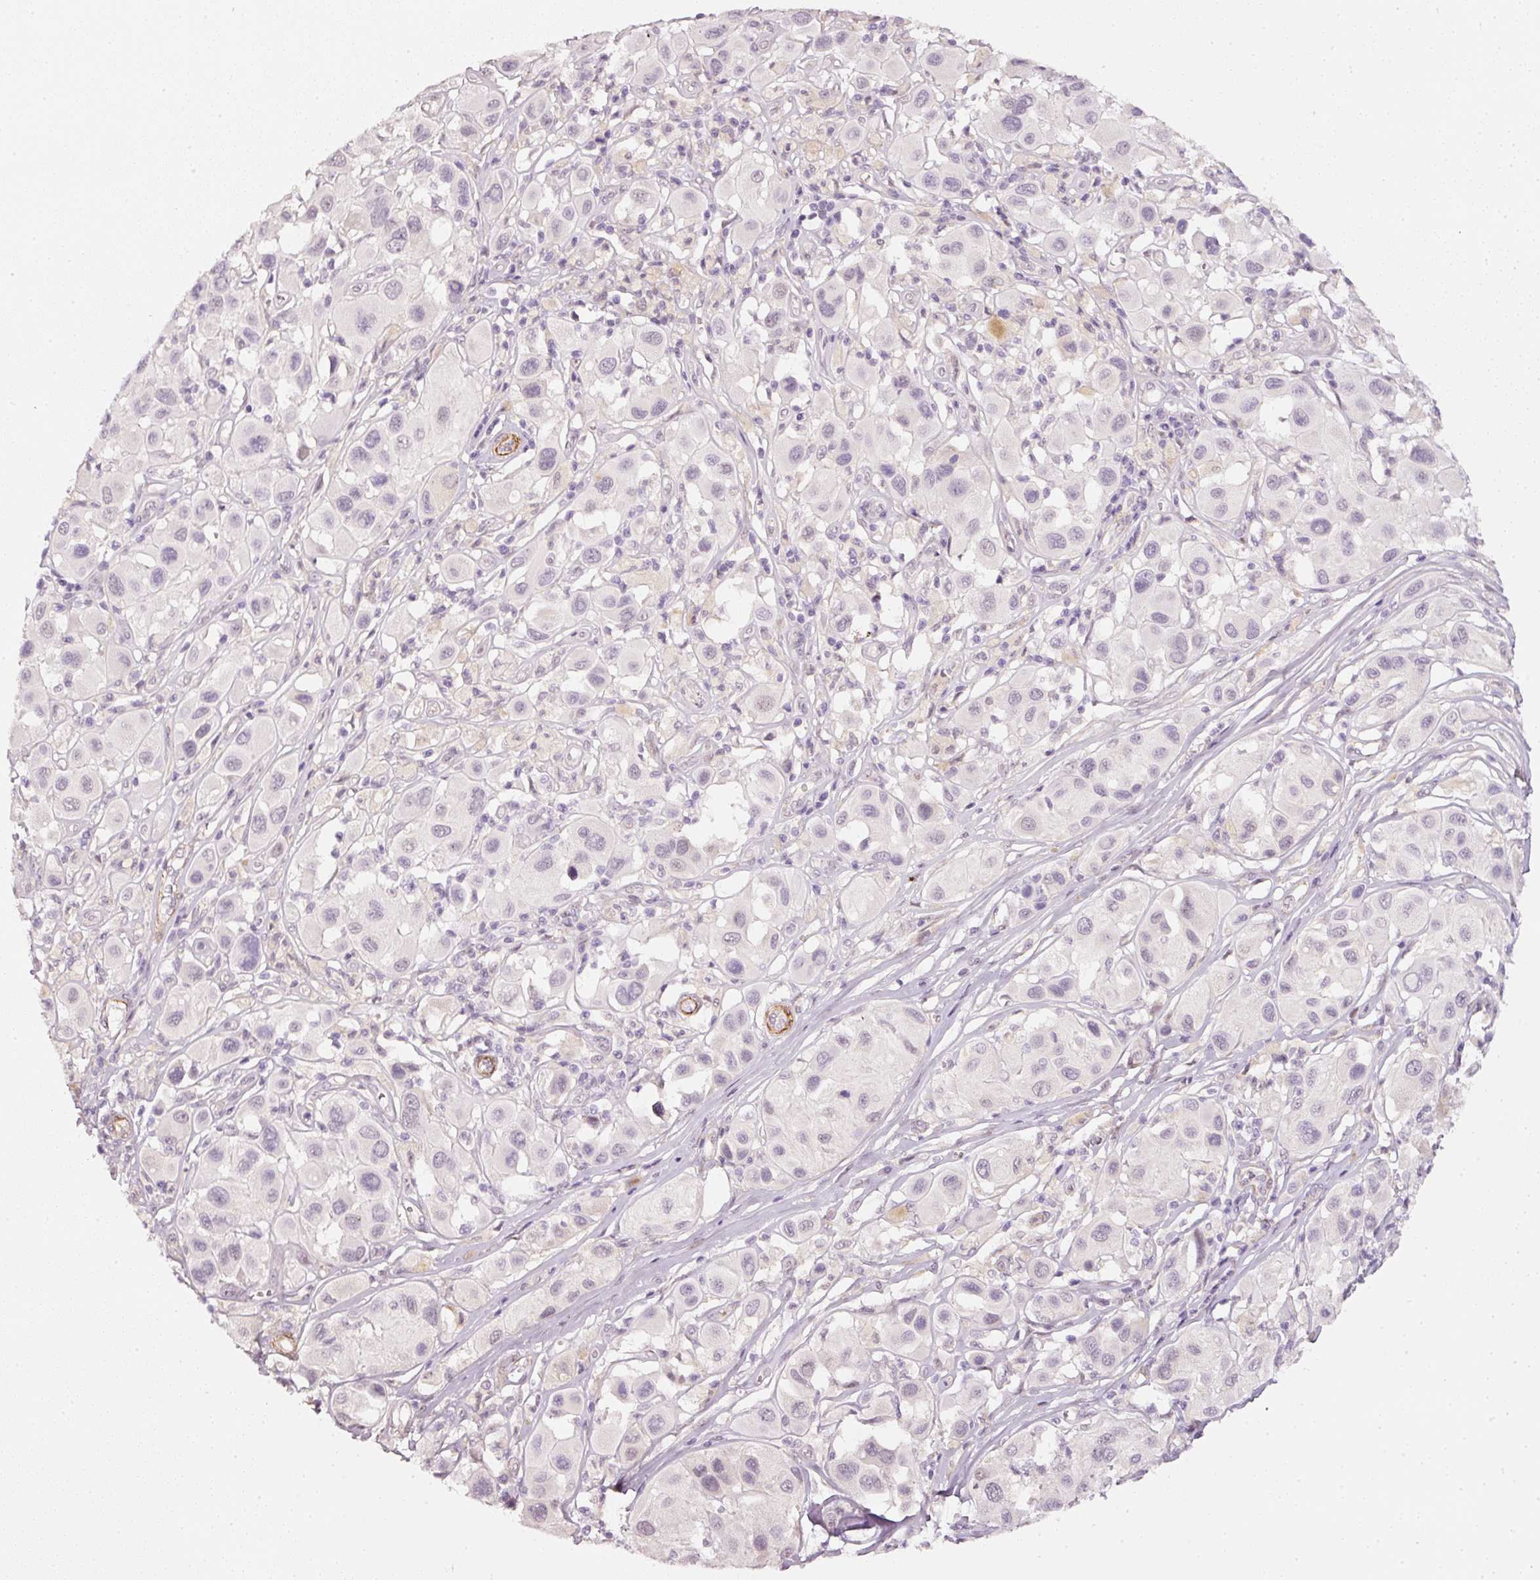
{"staining": {"intensity": "negative", "quantity": "none", "location": "none"}, "tissue": "melanoma", "cell_type": "Tumor cells", "image_type": "cancer", "snomed": [{"axis": "morphology", "description": "Malignant melanoma, Metastatic site"}, {"axis": "topography", "description": "Skin"}], "caption": "The photomicrograph shows no staining of tumor cells in melanoma.", "gene": "TOGARAM1", "patient": {"sex": "male", "age": 41}}